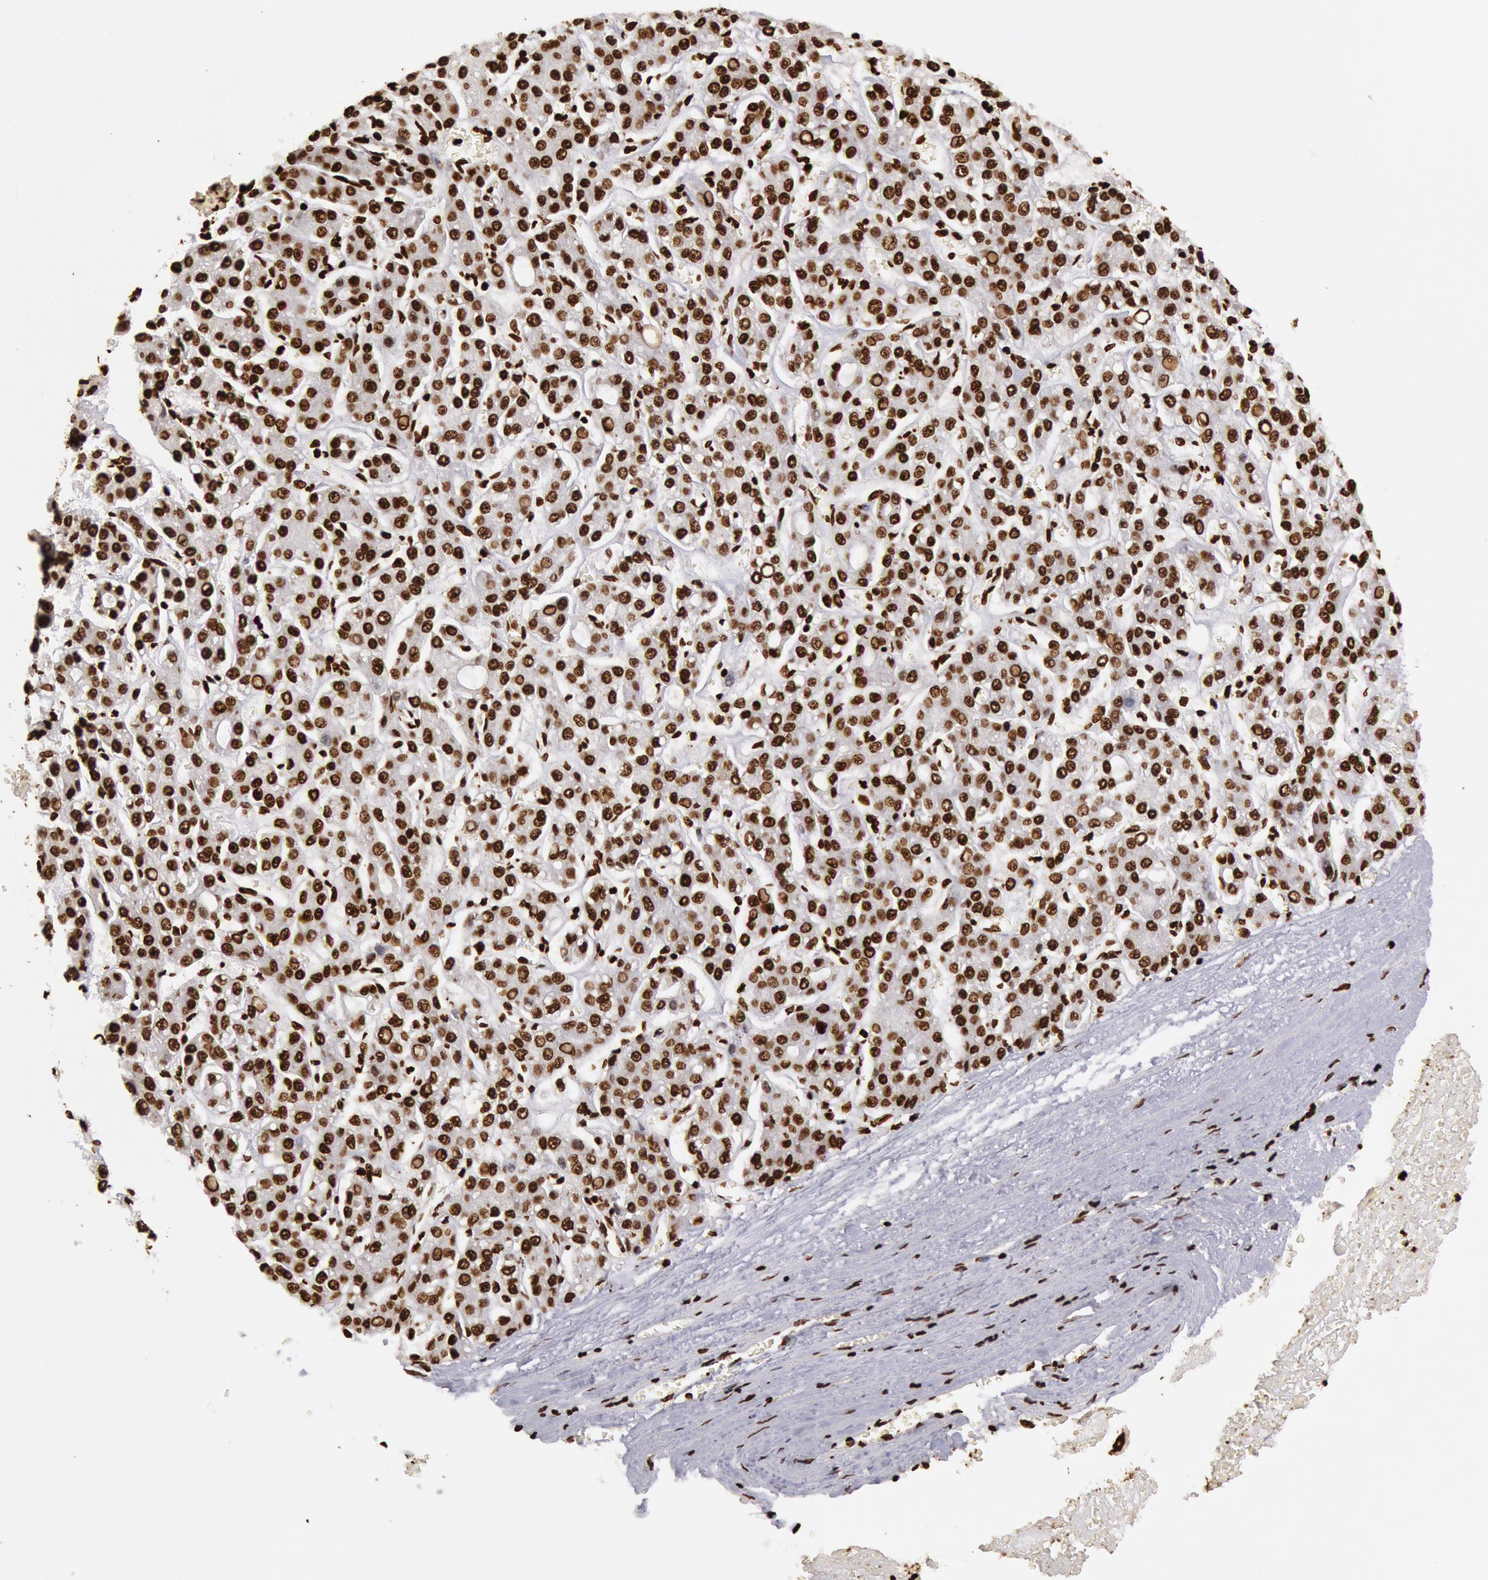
{"staining": {"intensity": "strong", "quantity": ">75%", "location": "nuclear"}, "tissue": "liver cancer", "cell_type": "Tumor cells", "image_type": "cancer", "snomed": [{"axis": "morphology", "description": "Carcinoma, Hepatocellular, NOS"}, {"axis": "topography", "description": "Liver"}], "caption": "This histopathology image demonstrates immunohistochemistry (IHC) staining of liver cancer, with high strong nuclear expression in about >75% of tumor cells.", "gene": "H3-4", "patient": {"sex": "male", "age": 69}}